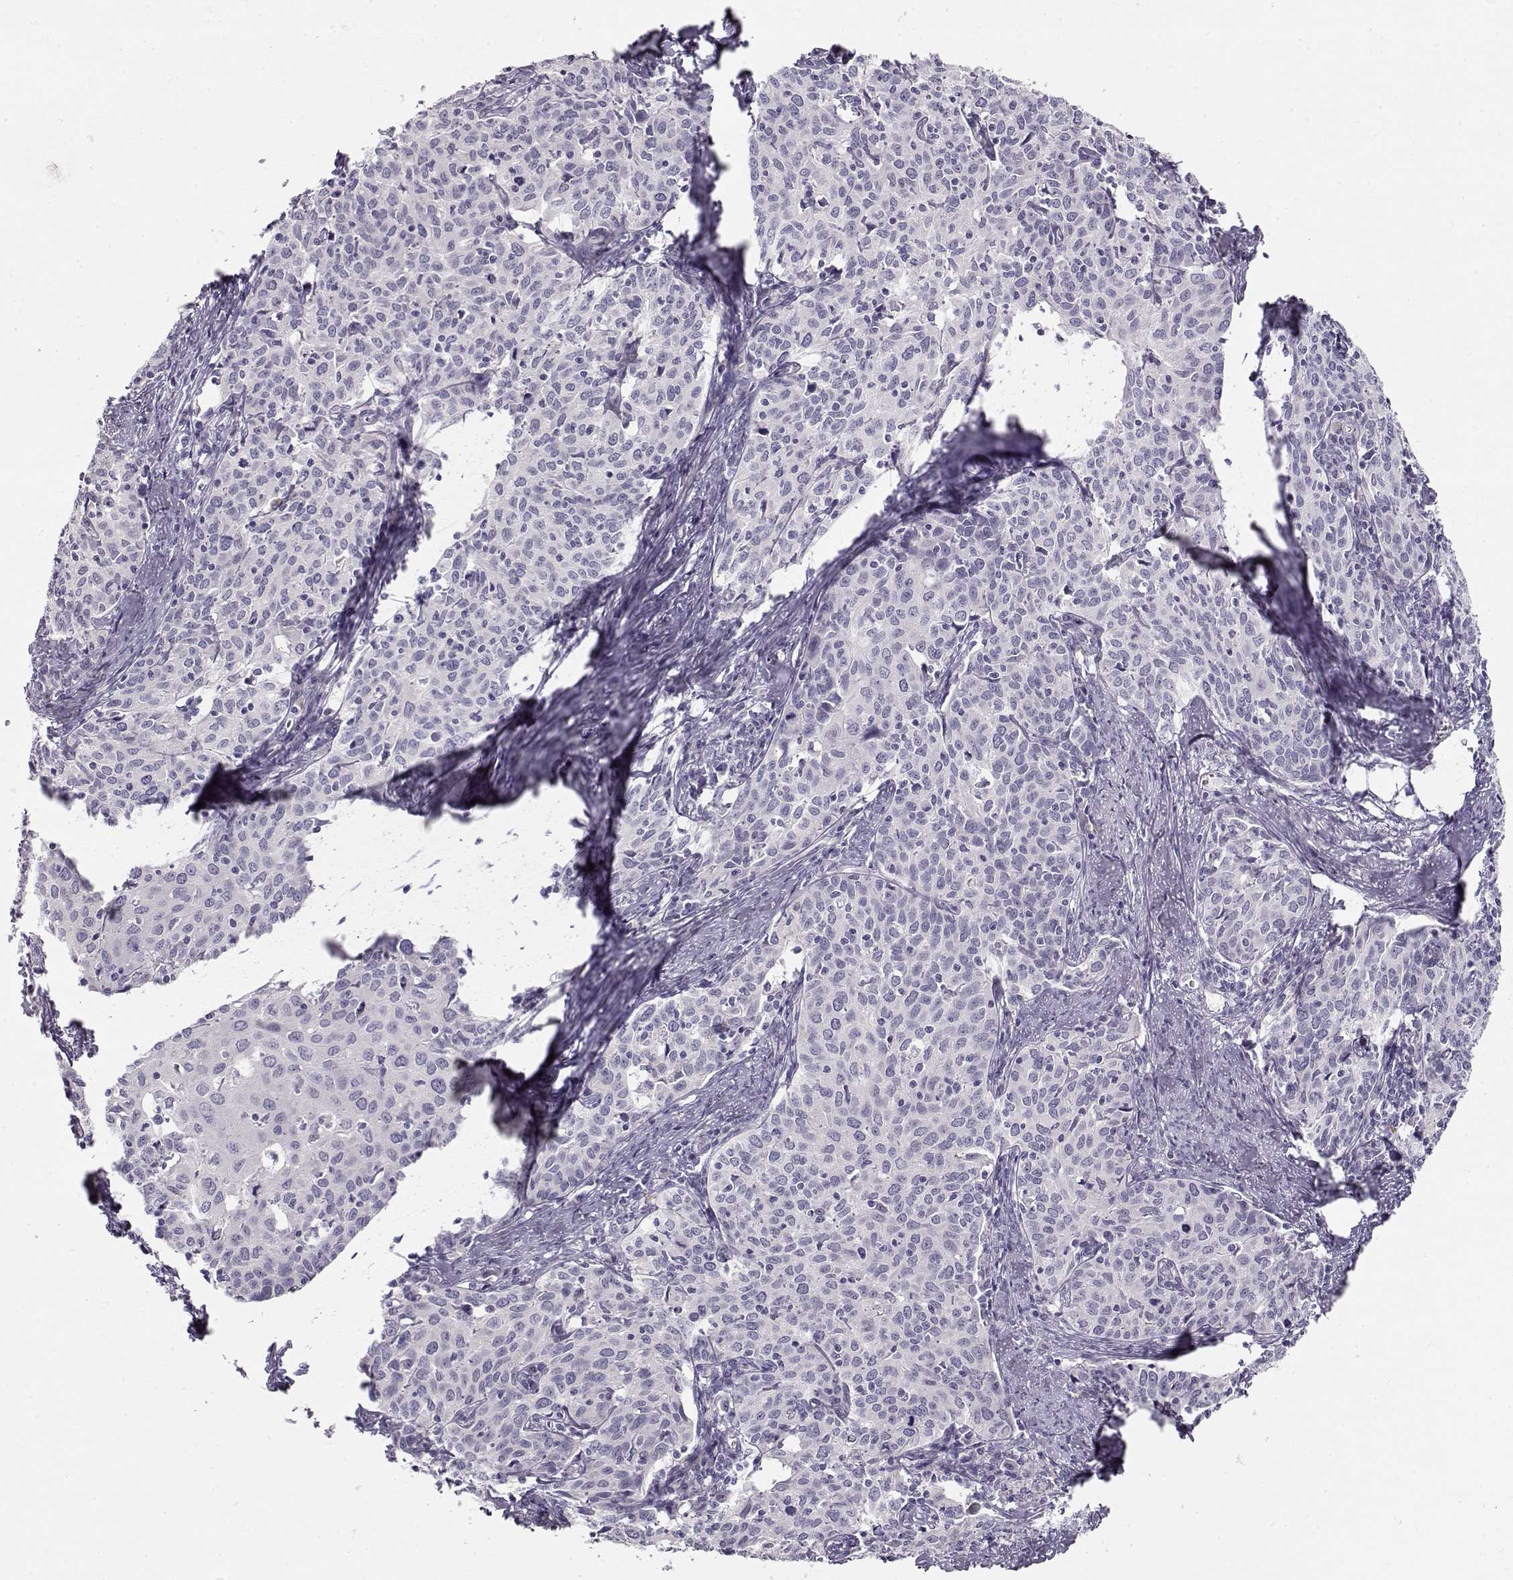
{"staining": {"intensity": "negative", "quantity": "none", "location": "none"}, "tissue": "cervical cancer", "cell_type": "Tumor cells", "image_type": "cancer", "snomed": [{"axis": "morphology", "description": "Squamous cell carcinoma, NOS"}, {"axis": "topography", "description": "Cervix"}], "caption": "This is an immunohistochemistry (IHC) photomicrograph of human cervical squamous cell carcinoma. There is no expression in tumor cells.", "gene": "TTC26", "patient": {"sex": "female", "age": 62}}